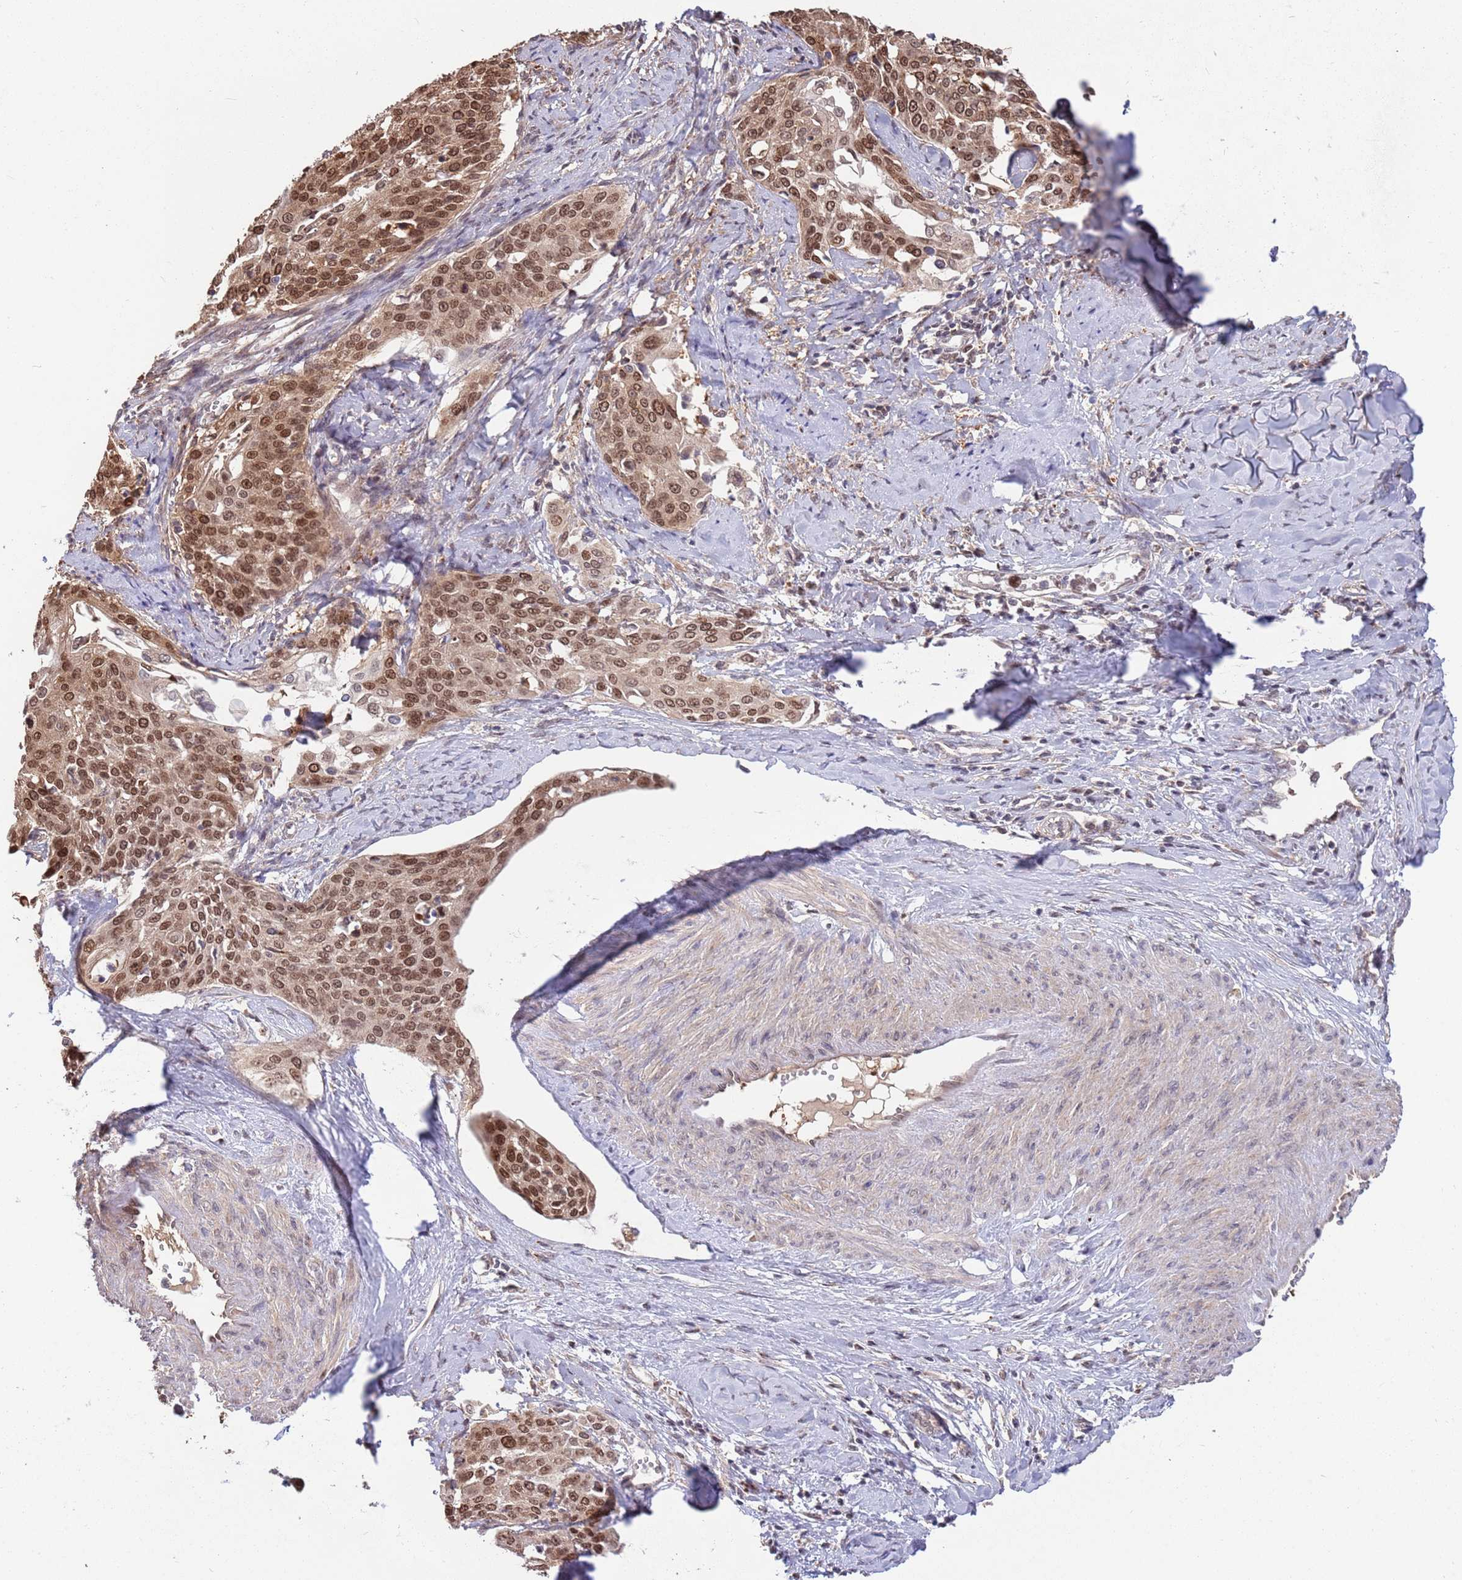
{"staining": {"intensity": "moderate", "quantity": ">75%", "location": "nuclear"}, "tissue": "cervical cancer", "cell_type": "Tumor cells", "image_type": "cancer", "snomed": [{"axis": "morphology", "description": "Squamous cell carcinoma, NOS"}, {"axis": "topography", "description": "Cervix"}], "caption": "The photomicrograph reveals staining of cervical cancer (squamous cell carcinoma), revealing moderate nuclear protein expression (brown color) within tumor cells.", "gene": "SALL1", "patient": {"sex": "female", "age": 44}}